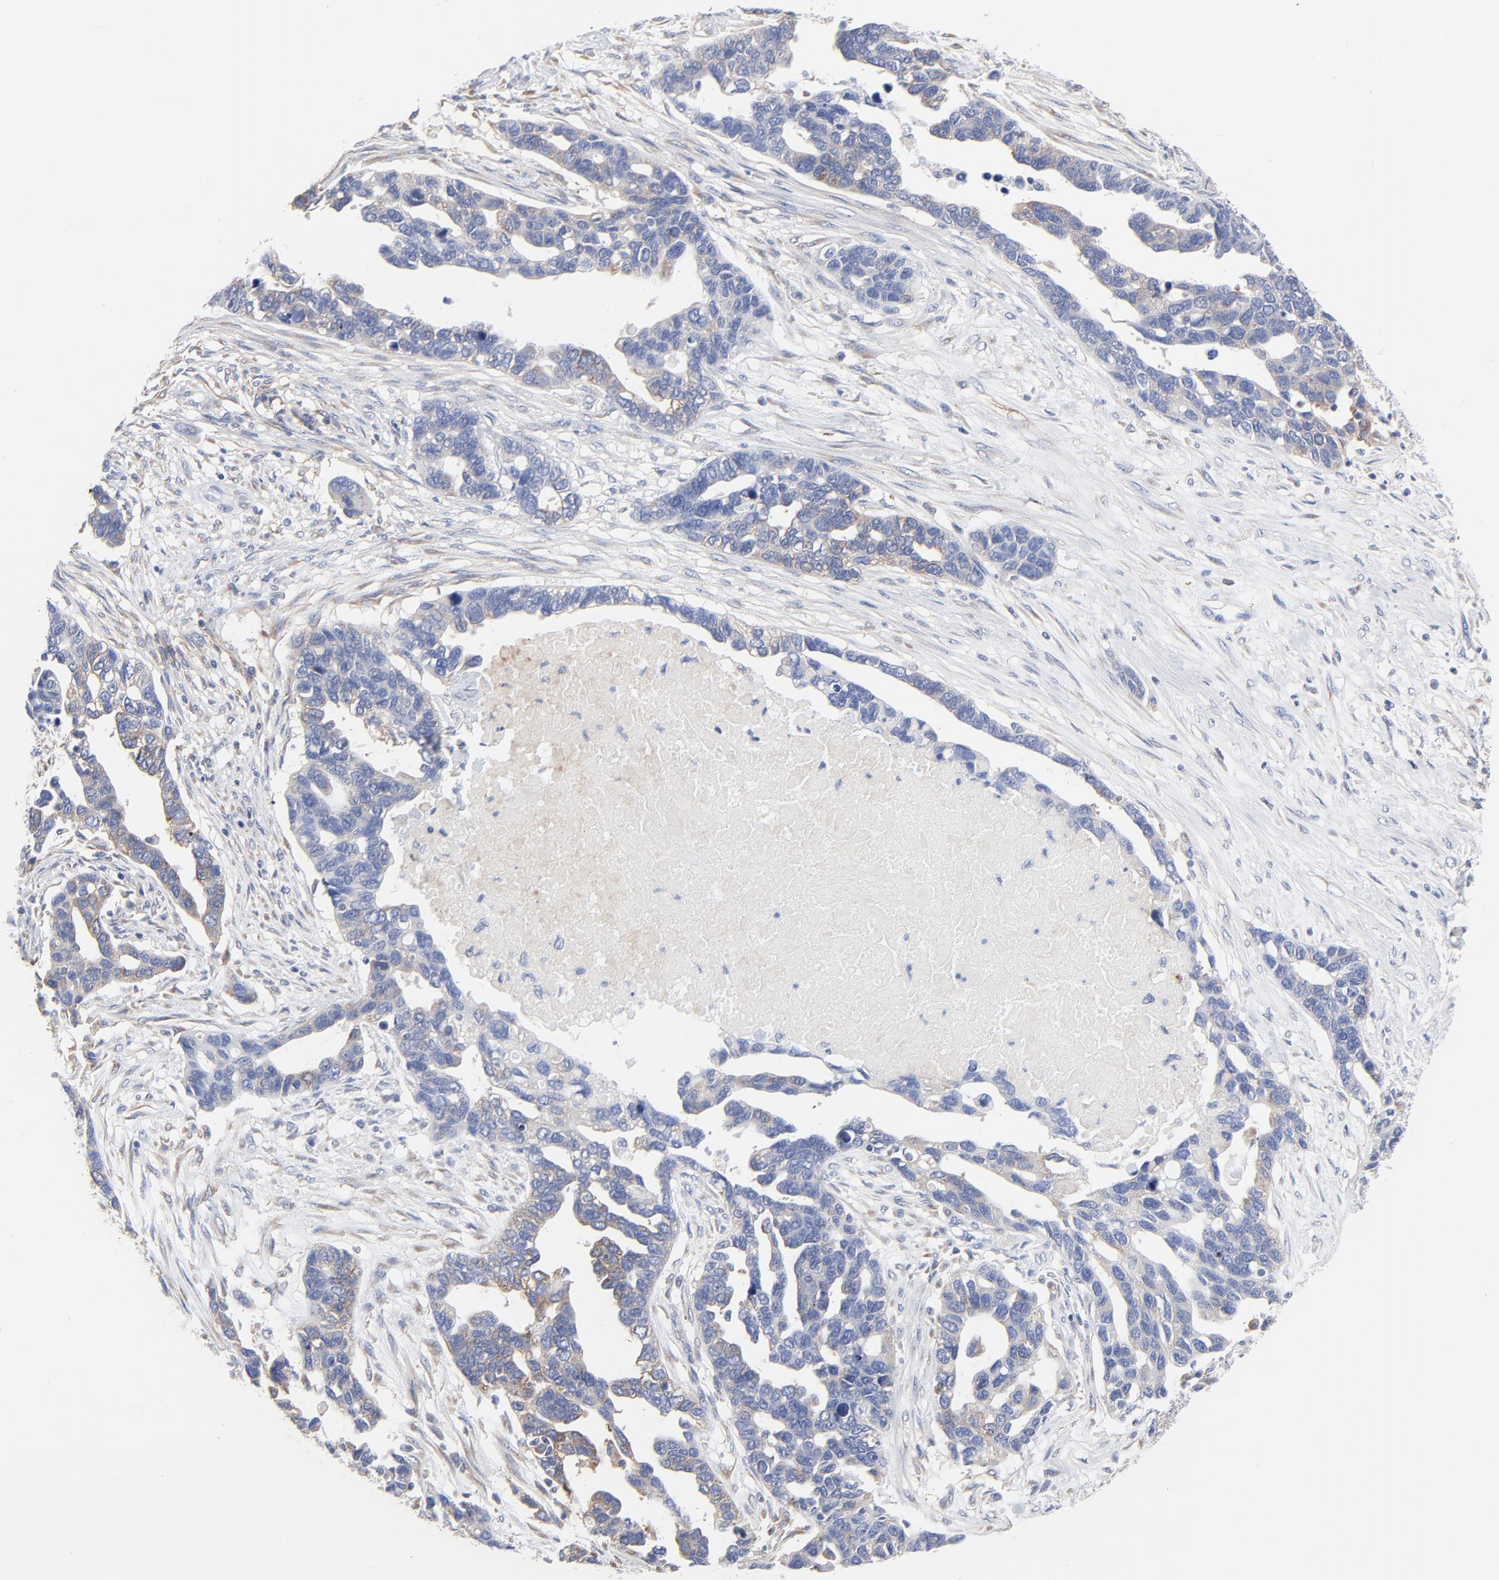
{"staining": {"intensity": "weak", "quantity": "25%-75%", "location": "cytoplasmic/membranous"}, "tissue": "ovarian cancer", "cell_type": "Tumor cells", "image_type": "cancer", "snomed": [{"axis": "morphology", "description": "Cystadenocarcinoma, serous, NOS"}, {"axis": "topography", "description": "Ovary"}], "caption": "DAB (3,3'-diaminobenzidine) immunohistochemical staining of human ovarian serous cystadenocarcinoma shows weak cytoplasmic/membranous protein staining in approximately 25%-75% of tumor cells.", "gene": "STAT2", "patient": {"sex": "female", "age": 54}}